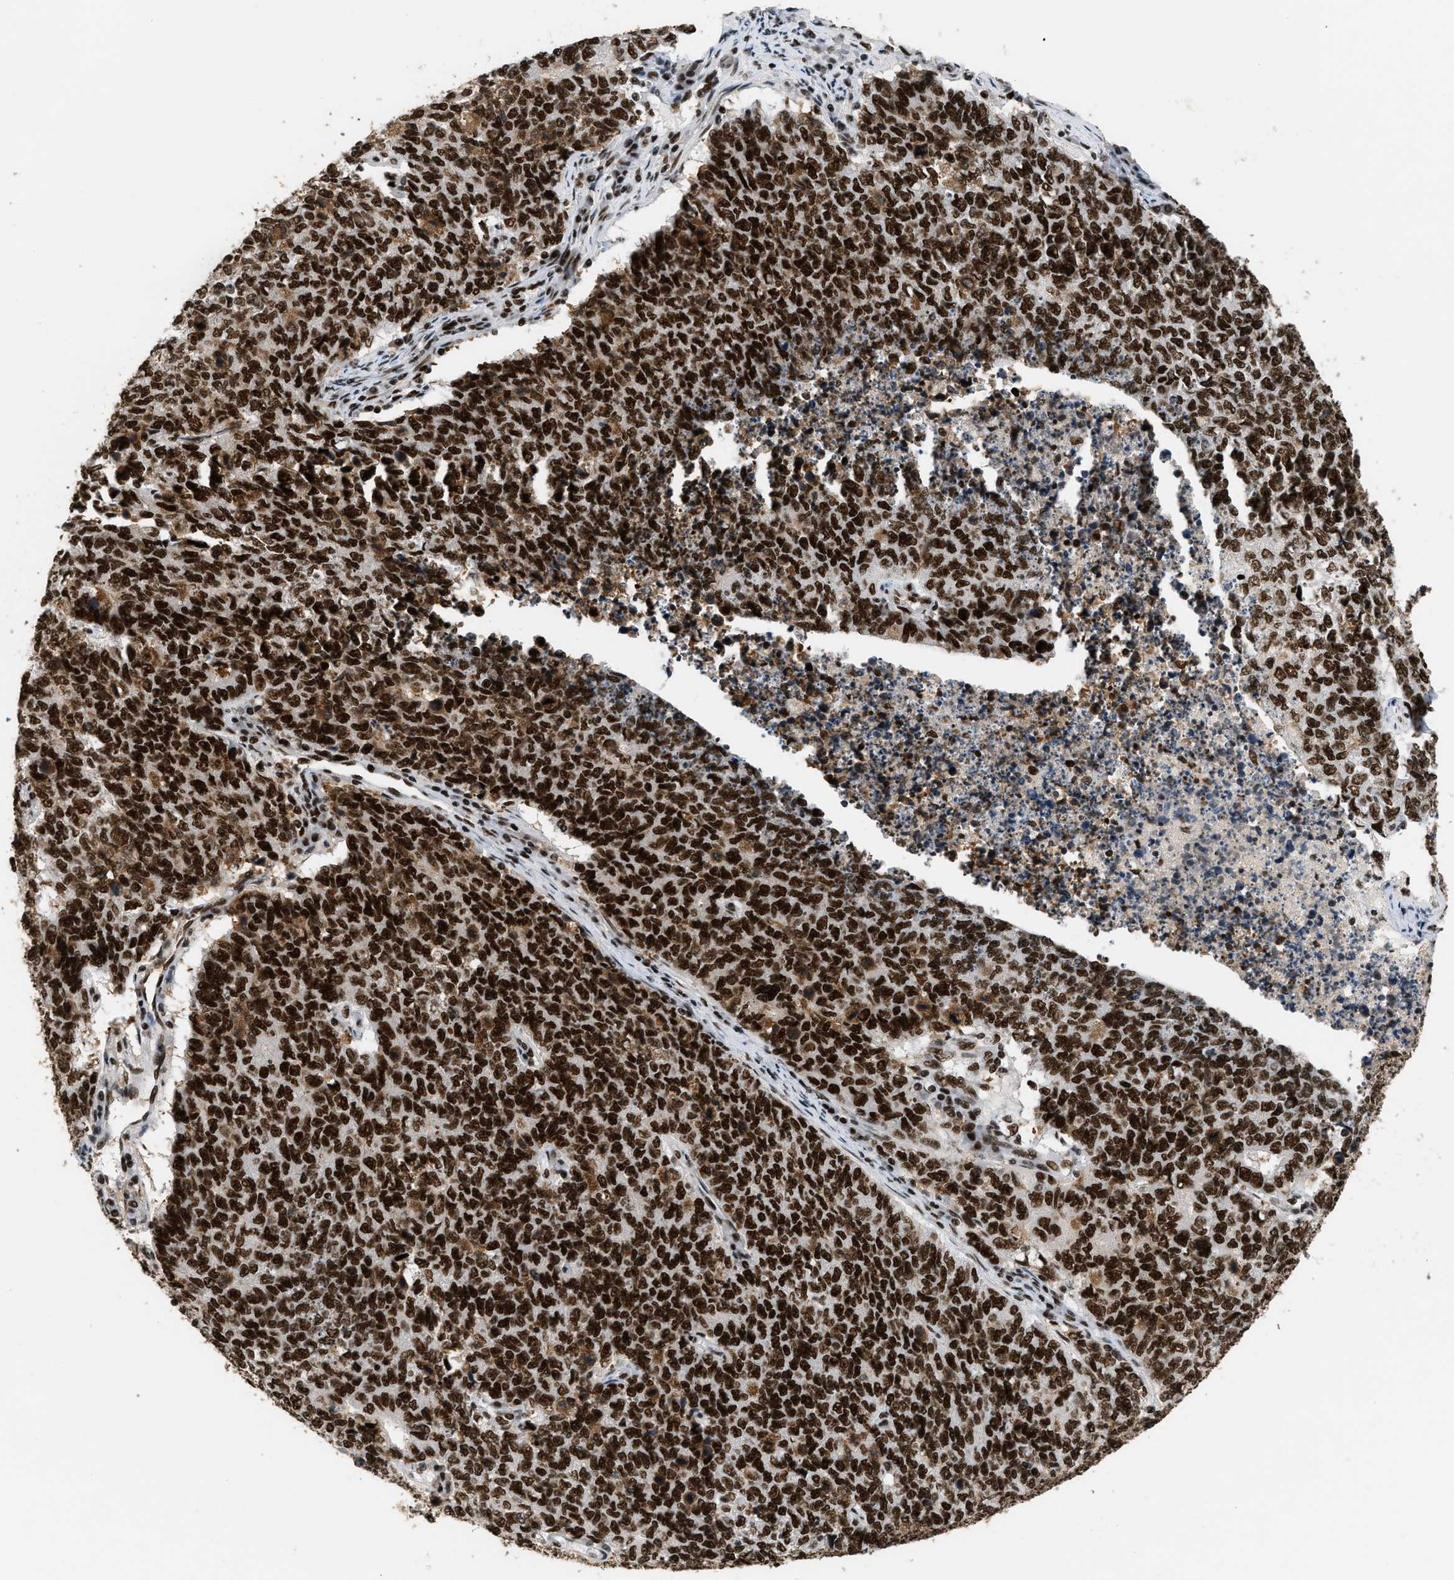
{"staining": {"intensity": "strong", "quantity": ">75%", "location": "nuclear"}, "tissue": "cervical cancer", "cell_type": "Tumor cells", "image_type": "cancer", "snomed": [{"axis": "morphology", "description": "Squamous cell carcinoma, NOS"}, {"axis": "topography", "description": "Cervix"}], "caption": "Protein staining of cervical squamous cell carcinoma tissue shows strong nuclear staining in approximately >75% of tumor cells.", "gene": "SMARCB1", "patient": {"sex": "female", "age": 63}}